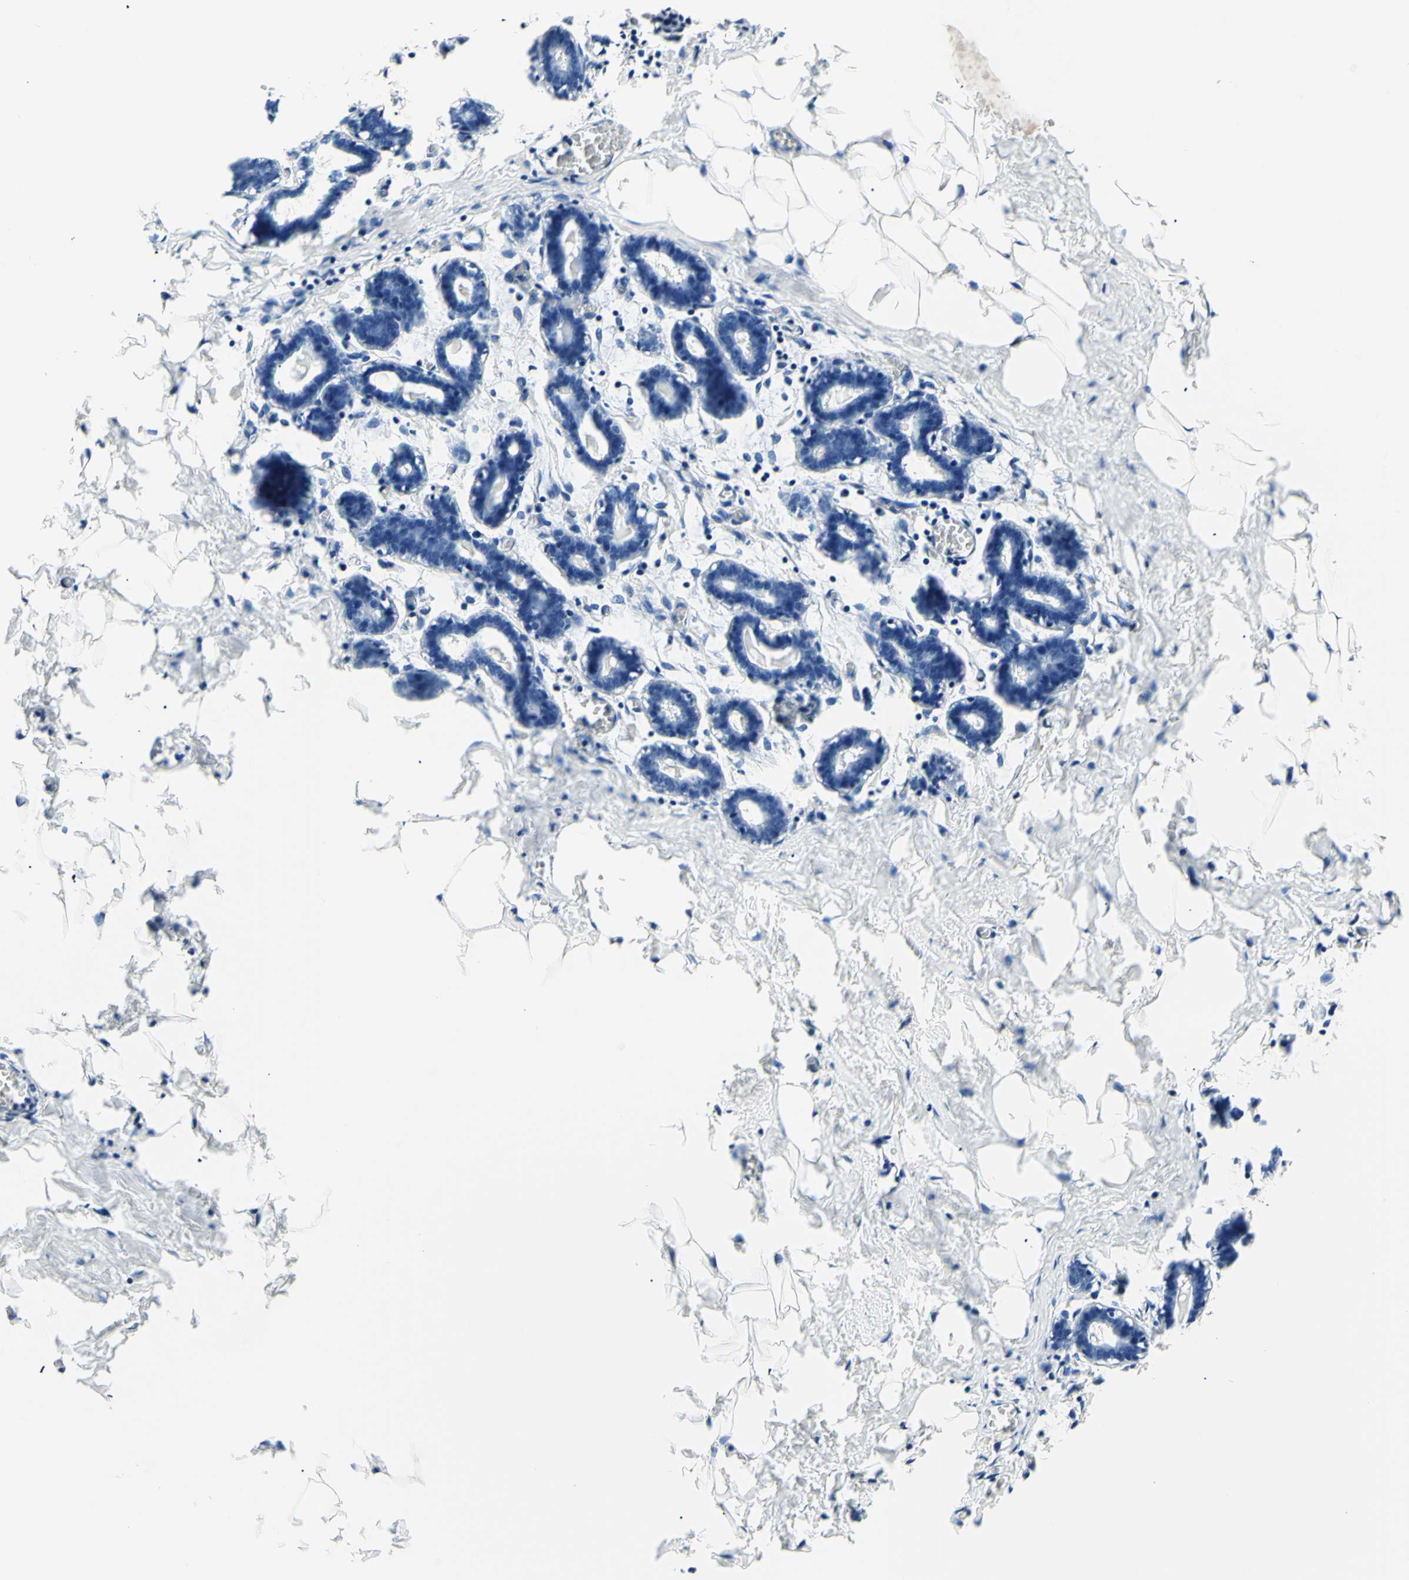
{"staining": {"intensity": "negative", "quantity": "none", "location": "none"}, "tissue": "breast", "cell_type": "Adipocytes", "image_type": "normal", "snomed": [{"axis": "morphology", "description": "Normal tissue, NOS"}, {"axis": "topography", "description": "Breast"}], "caption": "An IHC histopathology image of benign breast is shown. There is no staining in adipocytes of breast.", "gene": "MYH2", "patient": {"sex": "female", "age": 27}}